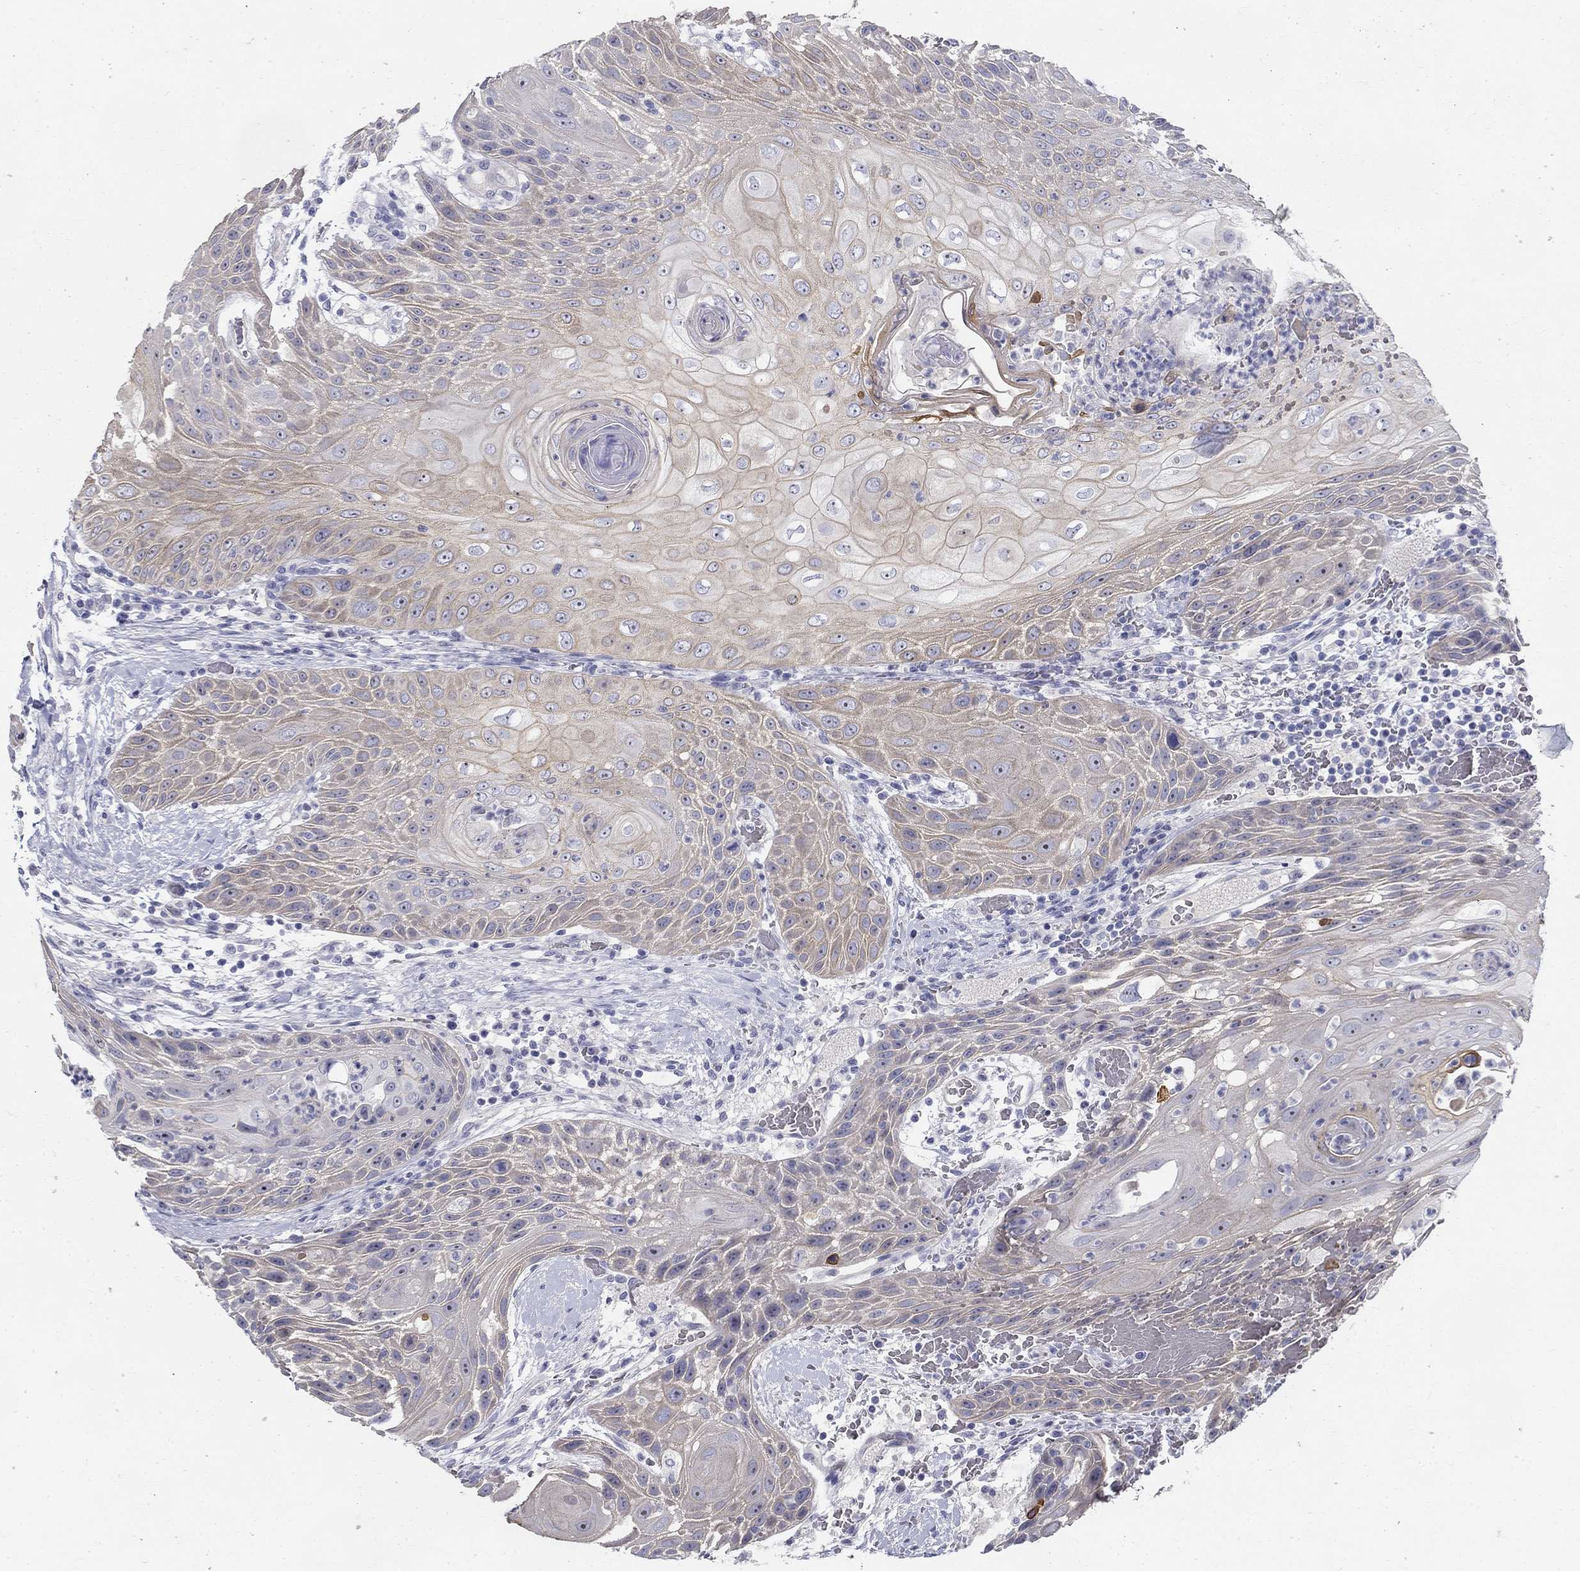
{"staining": {"intensity": "weak", "quantity": "<25%", "location": "cytoplasmic/membranous"}, "tissue": "head and neck cancer", "cell_type": "Tumor cells", "image_type": "cancer", "snomed": [{"axis": "morphology", "description": "Squamous cell carcinoma, NOS"}, {"axis": "topography", "description": "Head-Neck"}], "caption": "Immunohistochemistry of human head and neck squamous cell carcinoma displays no expression in tumor cells. The staining was performed using DAB (3,3'-diaminobenzidine) to visualize the protein expression in brown, while the nuclei were stained in blue with hematoxylin (Magnification: 20x).", "gene": "GUCA1A", "patient": {"sex": "male", "age": 69}}